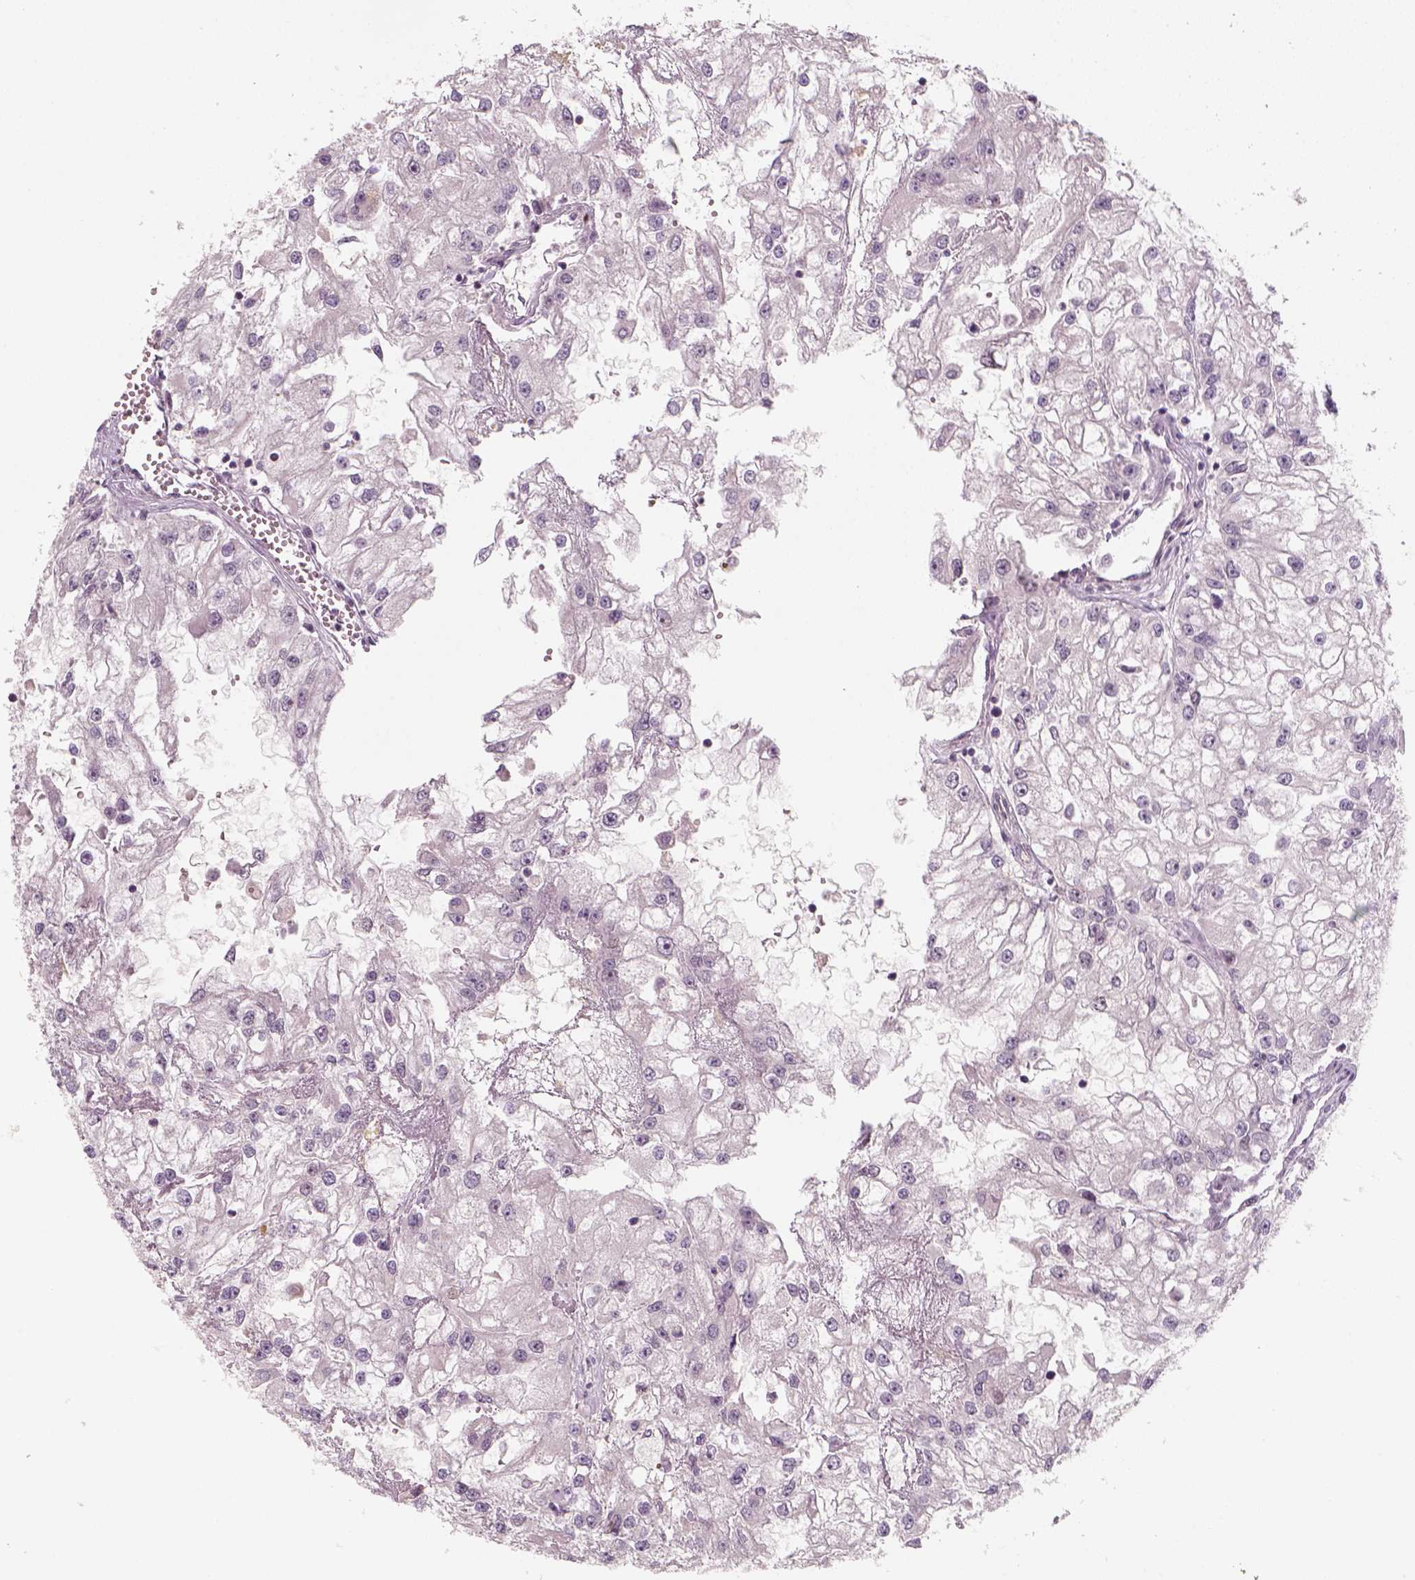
{"staining": {"intensity": "negative", "quantity": "none", "location": "none"}, "tissue": "renal cancer", "cell_type": "Tumor cells", "image_type": "cancer", "snomed": [{"axis": "morphology", "description": "Adenocarcinoma, NOS"}, {"axis": "topography", "description": "Kidney"}], "caption": "Tumor cells show no significant staining in renal cancer (adenocarcinoma).", "gene": "TP53", "patient": {"sex": "male", "age": 59}}